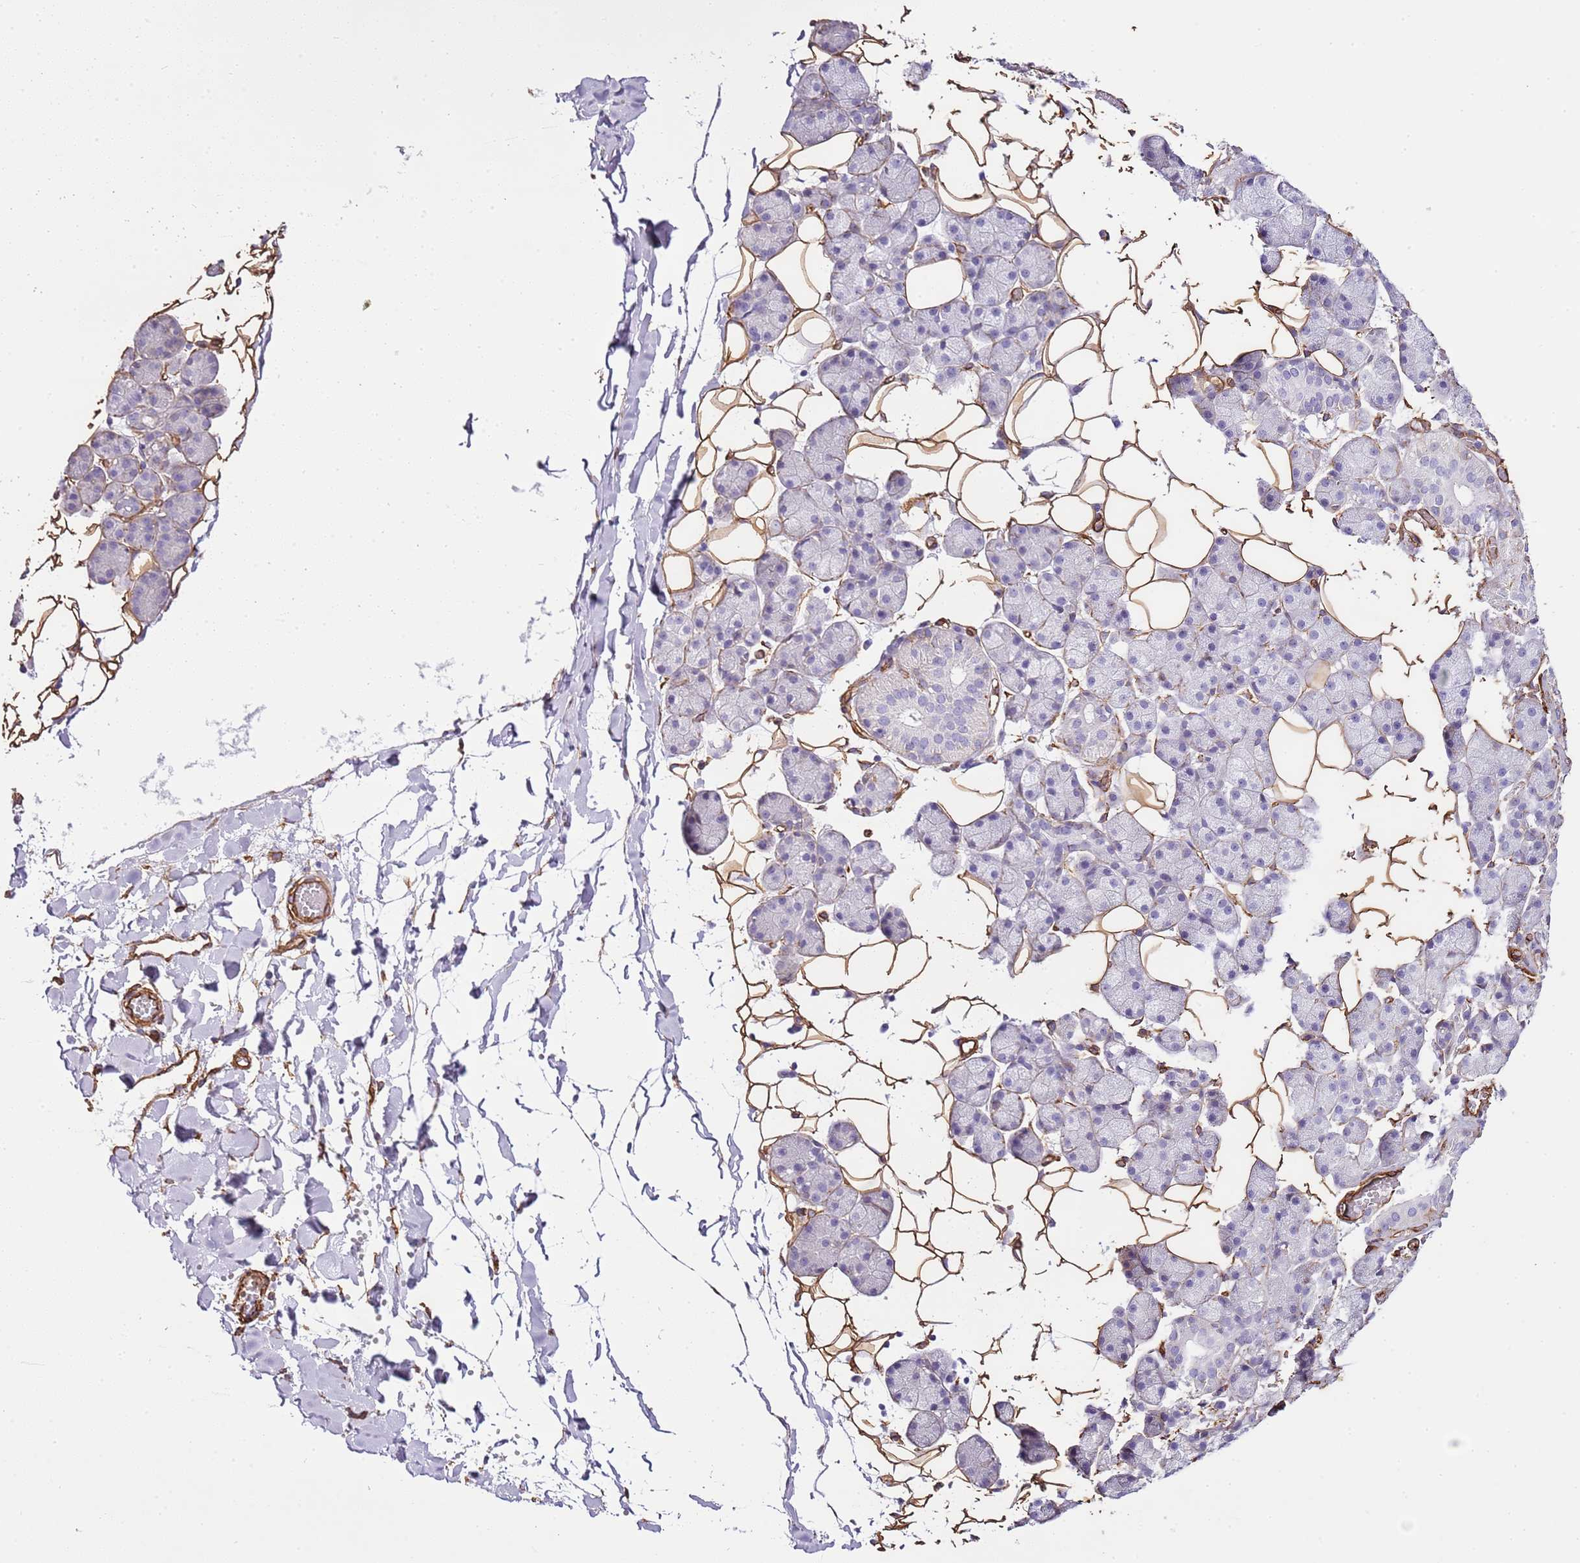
{"staining": {"intensity": "negative", "quantity": "none", "location": "none"}, "tissue": "salivary gland", "cell_type": "Glandular cells", "image_type": "normal", "snomed": [{"axis": "morphology", "description": "Normal tissue, NOS"}, {"axis": "topography", "description": "Salivary gland"}], "caption": "The histopathology image demonstrates no staining of glandular cells in unremarkable salivary gland.", "gene": "CTDSPL", "patient": {"sex": "female", "age": 33}}